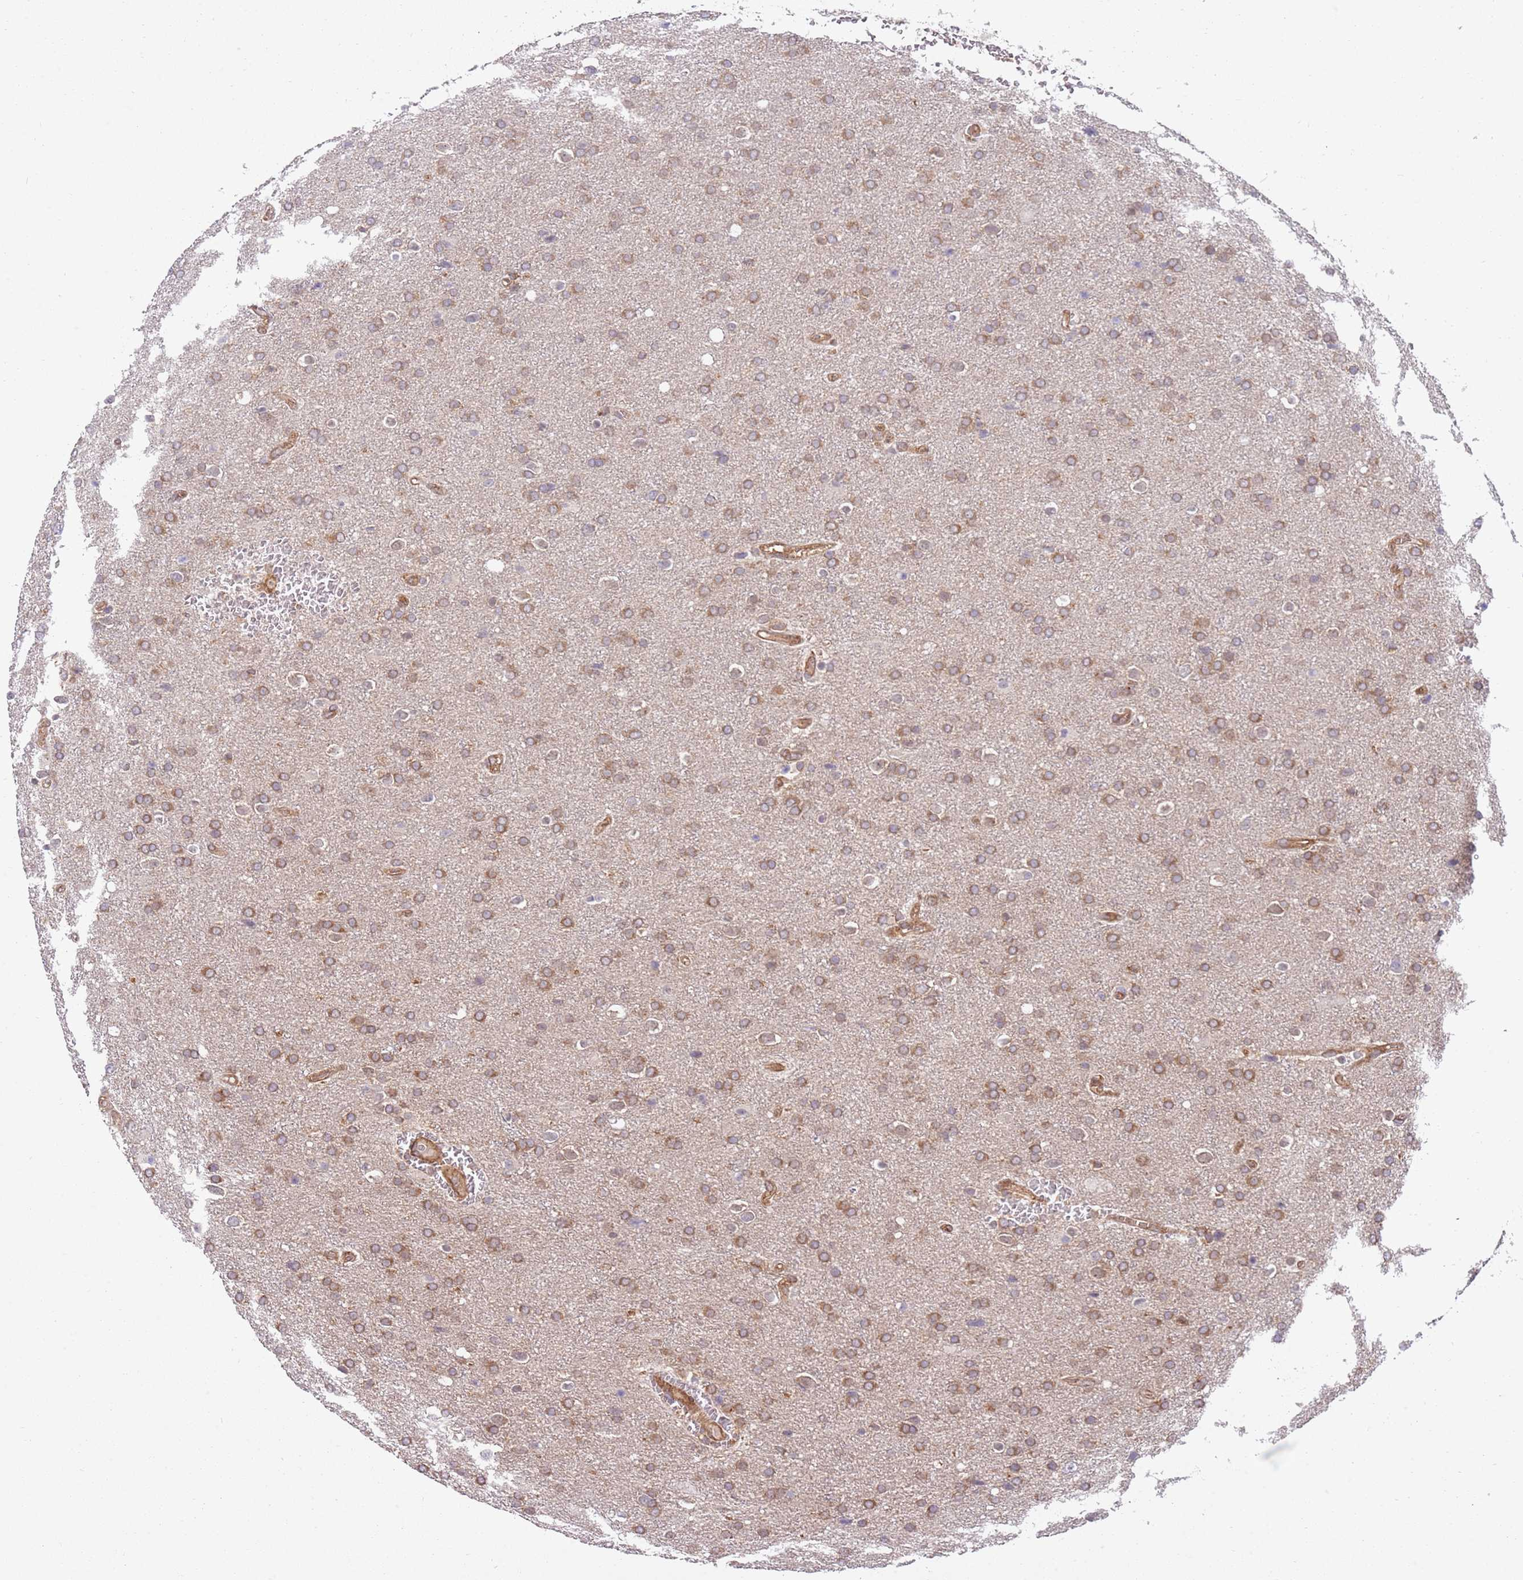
{"staining": {"intensity": "moderate", "quantity": ">75%", "location": "cytoplasmic/membranous"}, "tissue": "glioma", "cell_type": "Tumor cells", "image_type": "cancer", "snomed": [{"axis": "morphology", "description": "Glioma, malignant, Low grade"}, {"axis": "topography", "description": "Brain"}], "caption": "Protein positivity by IHC reveals moderate cytoplasmic/membranous positivity in about >75% of tumor cells in glioma. The staining was performed using DAB (3,3'-diaminobenzidine) to visualize the protein expression in brown, while the nuclei were stained in blue with hematoxylin (Magnification: 20x).", "gene": "GGA1", "patient": {"sex": "female", "age": 32}}